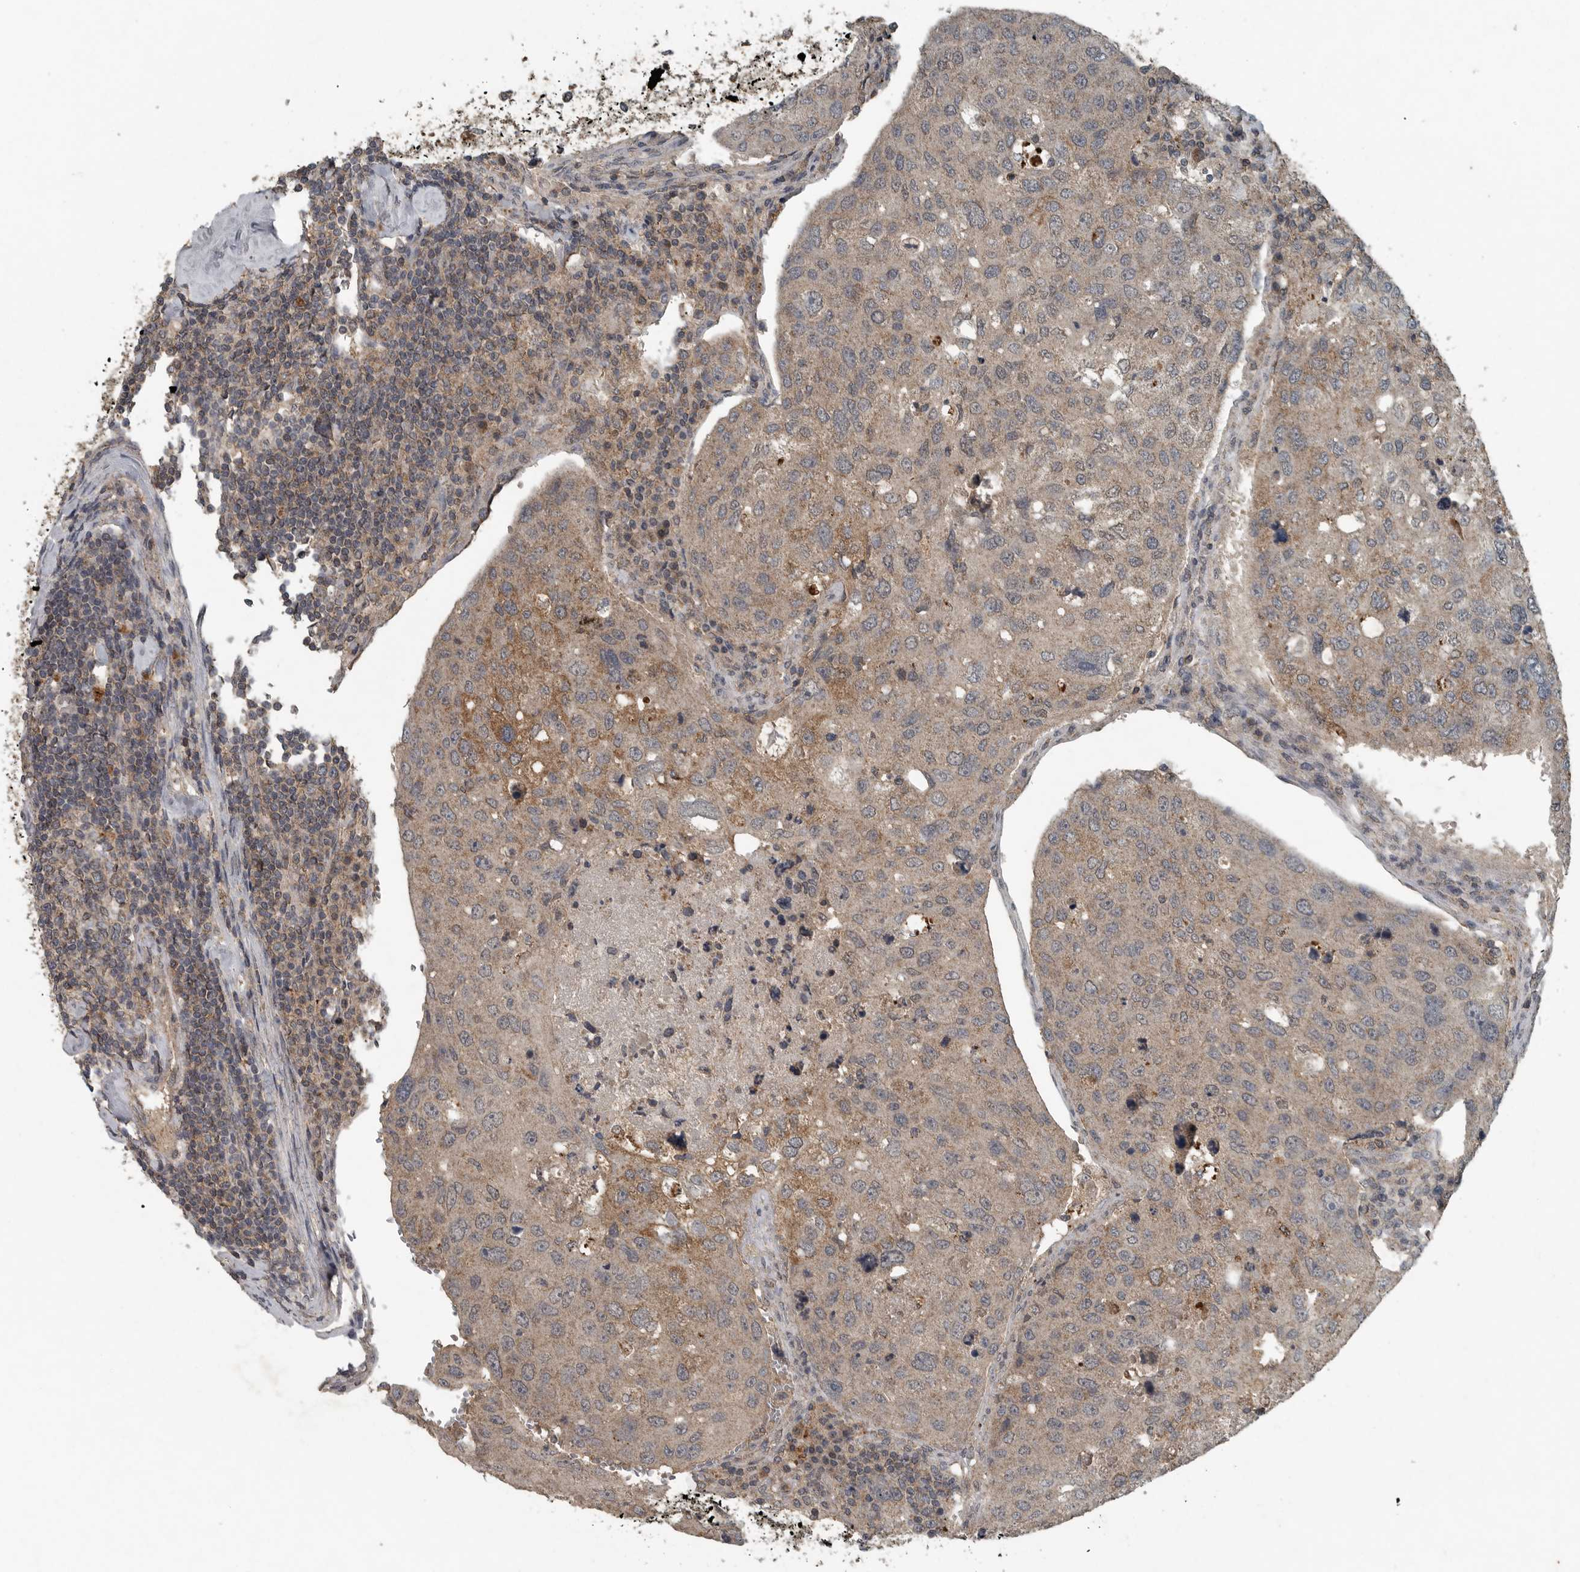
{"staining": {"intensity": "moderate", "quantity": "25%-75%", "location": "cytoplasmic/membranous"}, "tissue": "urothelial cancer", "cell_type": "Tumor cells", "image_type": "cancer", "snomed": [{"axis": "morphology", "description": "Urothelial carcinoma, High grade"}, {"axis": "topography", "description": "Lymph node"}, {"axis": "topography", "description": "Urinary bladder"}], "caption": "There is medium levels of moderate cytoplasmic/membranous positivity in tumor cells of urothelial cancer, as demonstrated by immunohistochemical staining (brown color).", "gene": "IL6ST", "patient": {"sex": "male", "age": 51}}